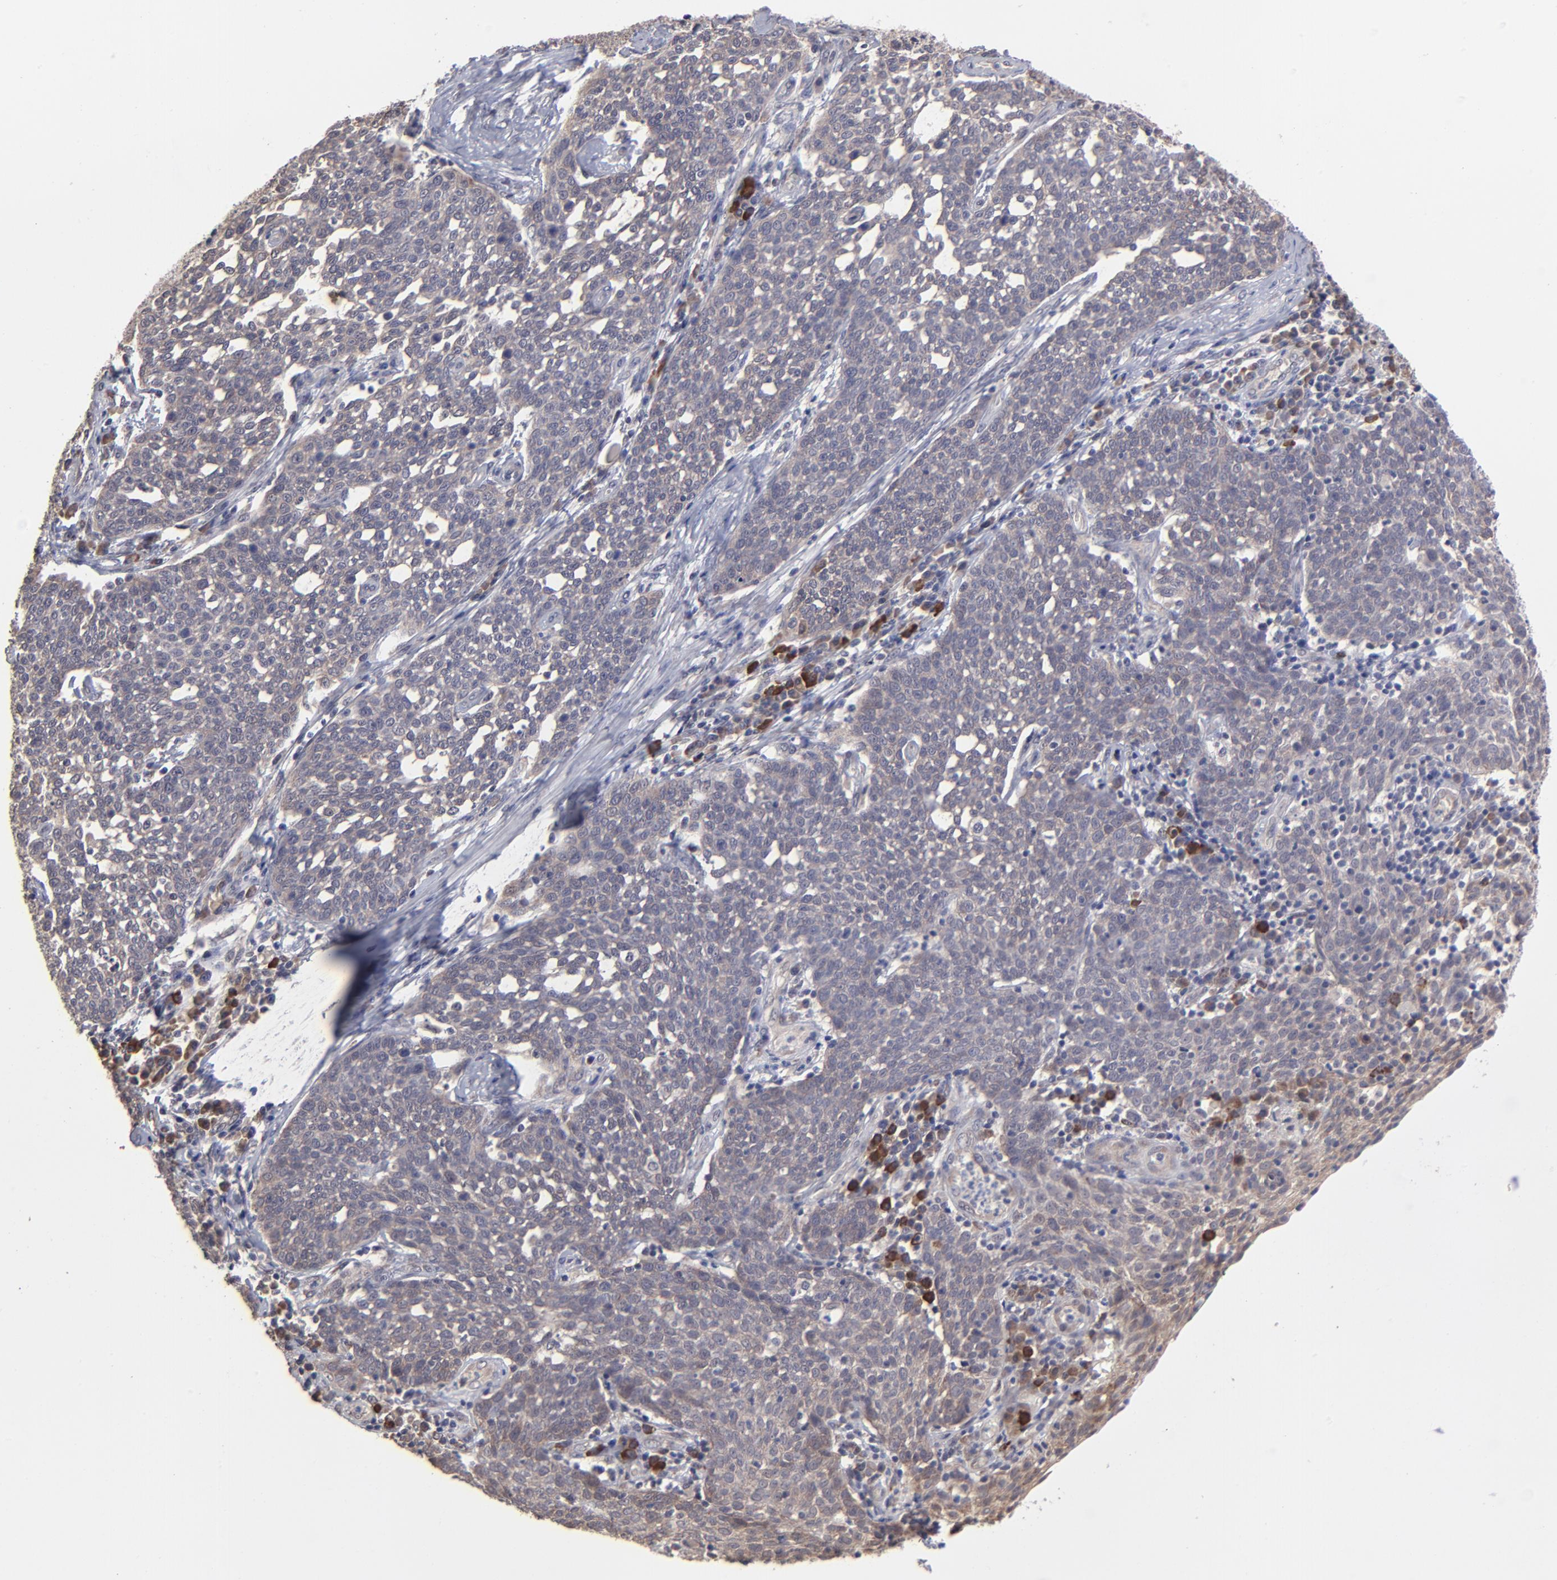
{"staining": {"intensity": "negative", "quantity": "none", "location": "none"}, "tissue": "cervical cancer", "cell_type": "Tumor cells", "image_type": "cancer", "snomed": [{"axis": "morphology", "description": "Squamous cell carcinoma, NOS"}, {"axis": "topography", "description": "Cervix"}], "caption": "The immunohistochemistry micrograph has no significant staining in tumor cells of squamous cell carcinoma (cervical) tissue. Brightfield microscopy of immunohistochemistry (IHC) stained with DAB (3,3'-diaminobenzidine) (brown) and hematoxylin (blue), captured at high magnification.", "gene": "CHL1", "patient": {"sex": "female", "age": 34}}